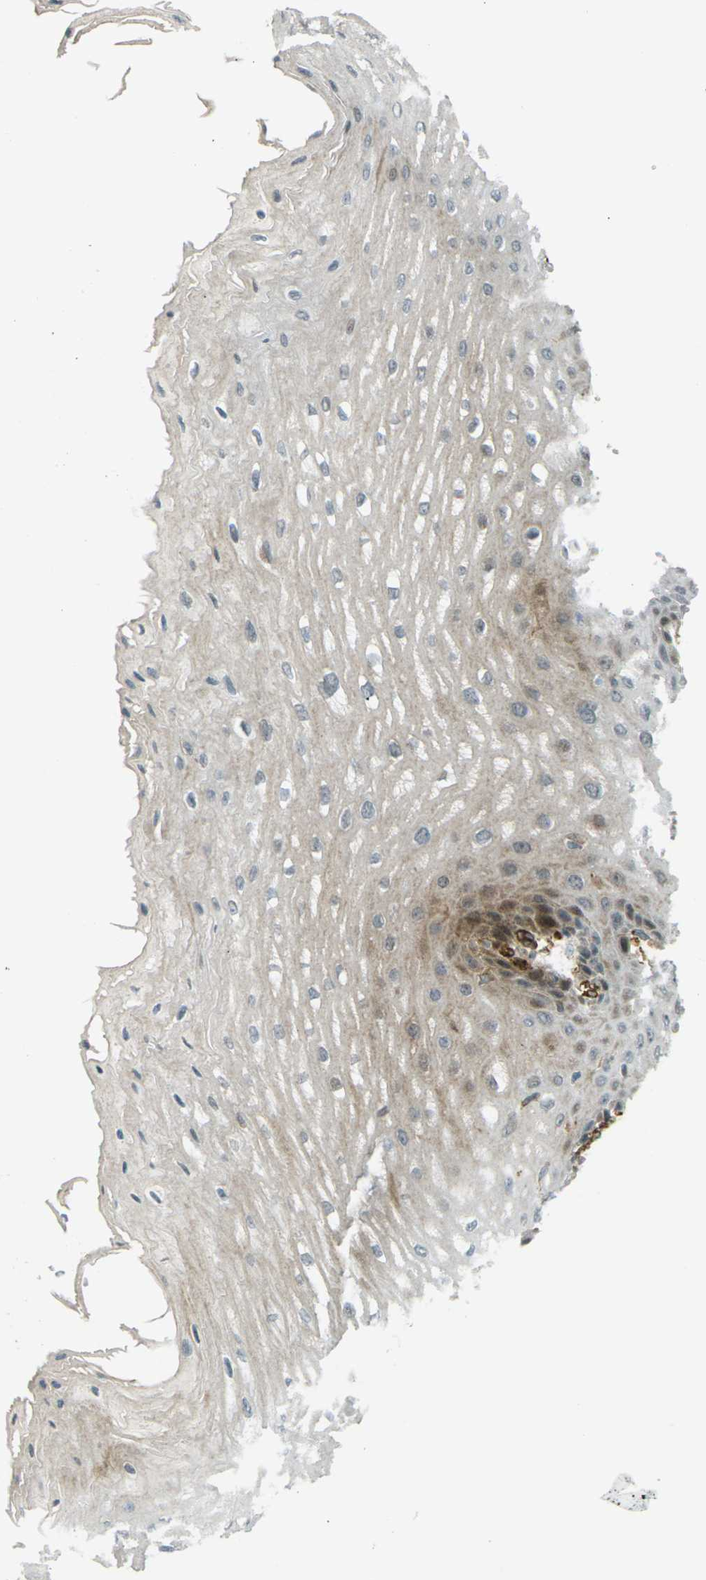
{"staining": {"intensity": "moderate", "quantity": ">75%", "location": "cytoplasmic/membranous"}, "tissue": "esophagus", "cell_type": "Squamous epithelial cells", "image_type": "normal", "snomed": [{"axis": "morphology", "description": "Normal tissue, NOS"}, {"axis": "topography", "description": "Esophagus"}], "caption": "About >75% of squamous epithelial cells in benign human esophagus demonstrate moderate cytoplasmic/membranous protein staining as visualized by brown immunohistochemical staining.", "gene": "S1PR1", "patient": {"sex": "male", "age": 54}}